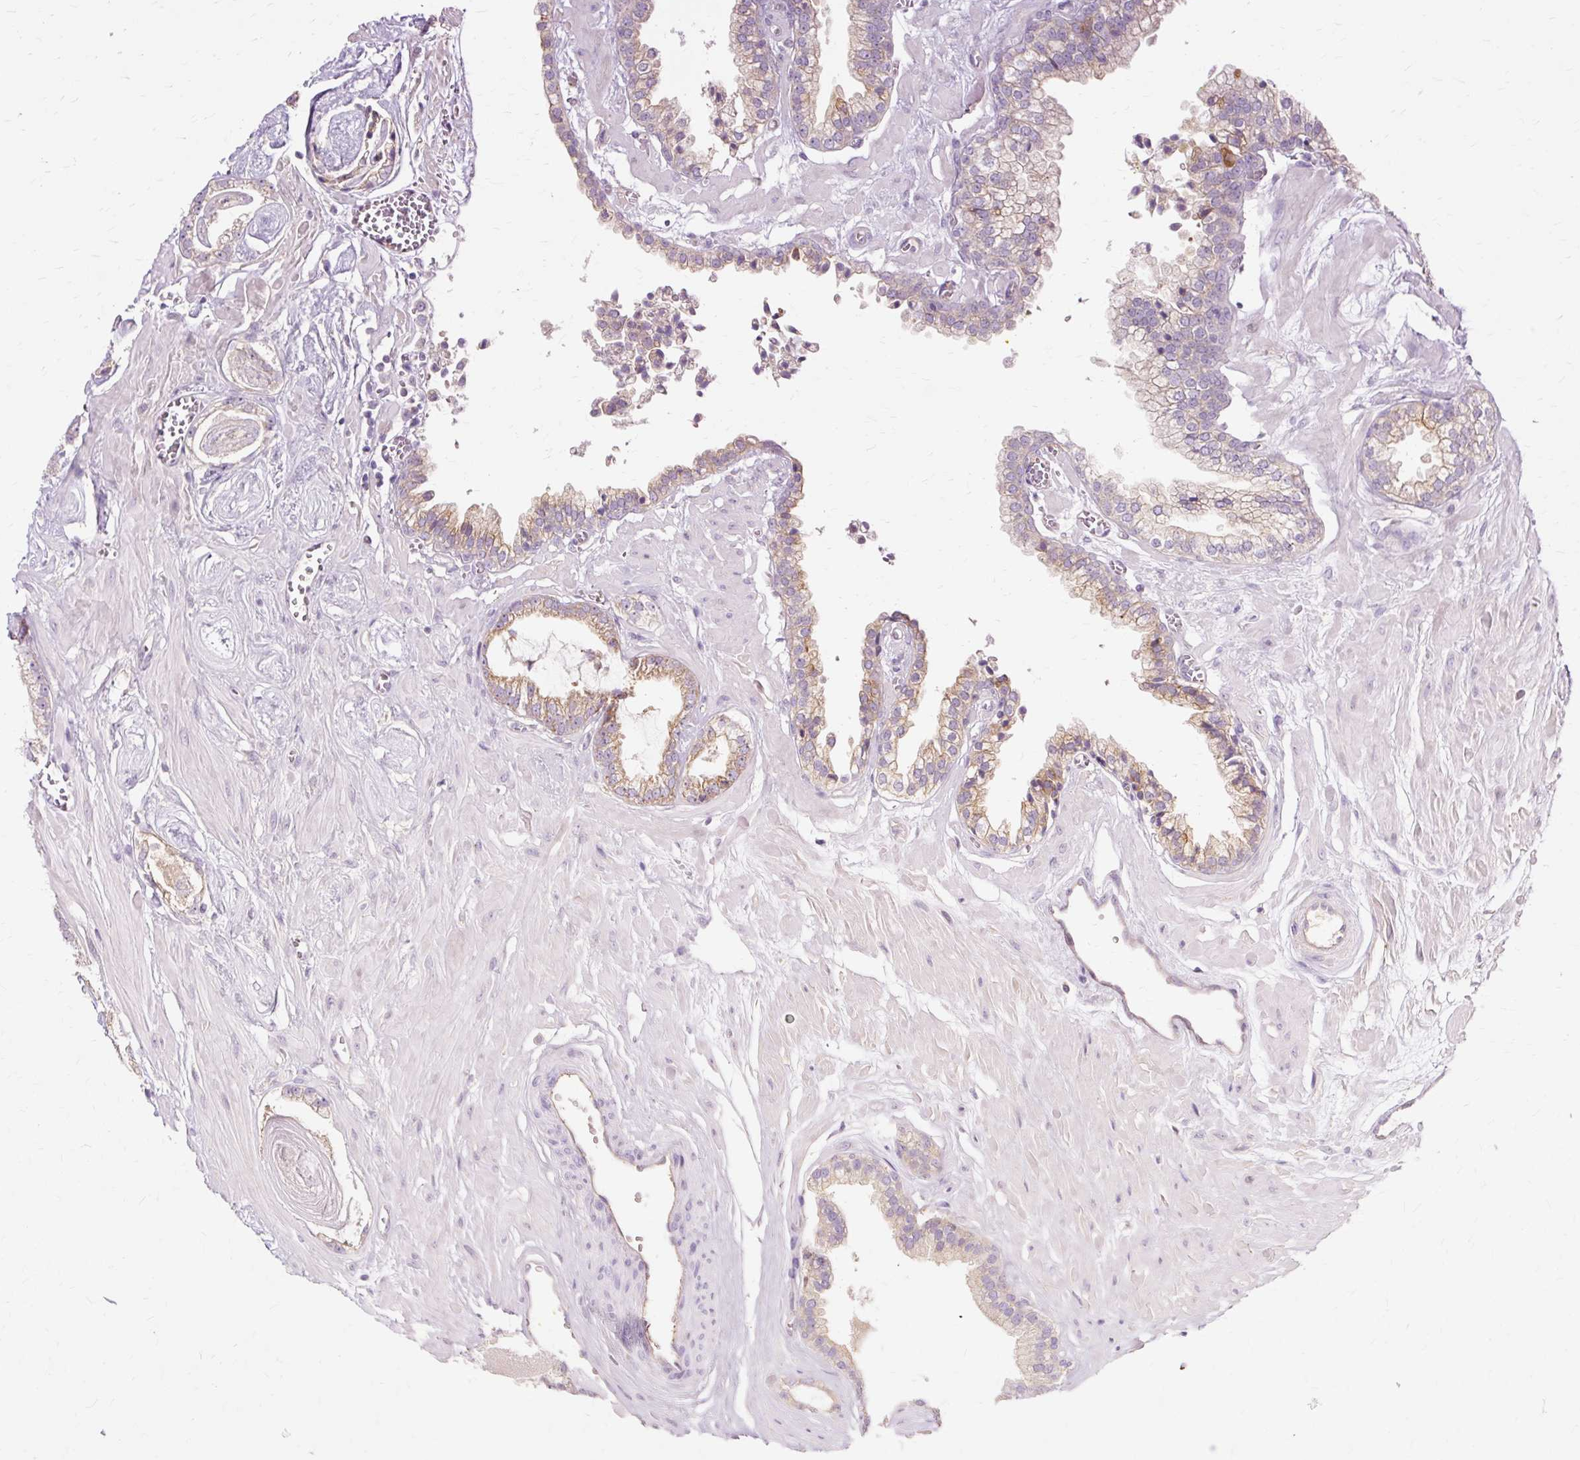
{"staining": {"intensity": "moderate", "quantity": "25%-75%", "location": "cytoplasmic/membranous"}, "tissue": "prostate cancer", "cell_type": "Tumor cells", "image_type": "cancer", "snomed": [{"axis": "morphology", "description": "Adenocarcinoma, Low grade"}, {"axis": "topography", "description": "Prostate"}], "caption": "There is medium levels of moderate cytoplasmic/membranous staining in tumor cells of prostate cancer, as demonstrated by immunohistochemical staining (brown color).", "gene": "PDZD2", "patient": {"sex": "male", "age": 60}}